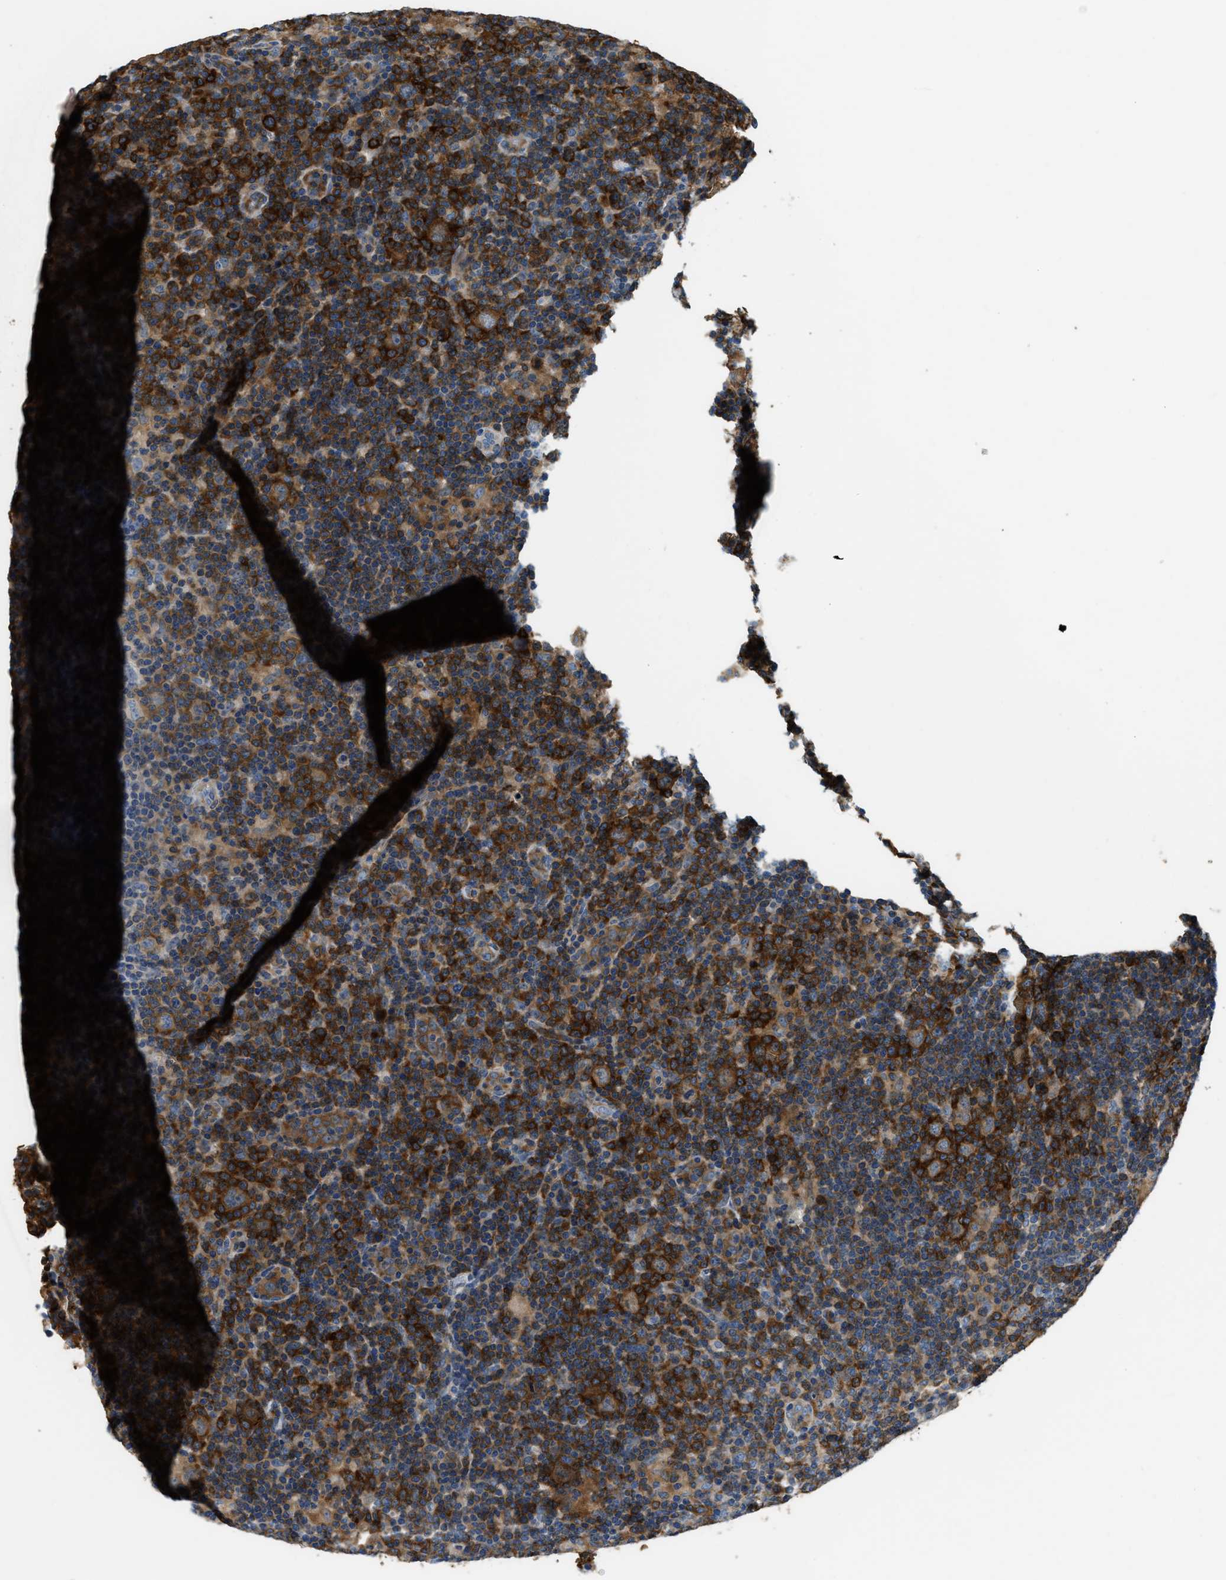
{"staining": {"intensity": "strong", "quantity": "25%-75%", "location": "cytoplasmic/membranous"}, "tissue": "lymphoma", "cell_type": "Tumor cells", "image_type": "cancer", "snomed": [{"axis": "morphology", "description": "Hodgkin's disease, NOS"}, {"axis": "topography", "description": "Lymph node"}], "caption": "About 25%-75% of tumor cells in lymphoma reveal strong cytoplasmic/membranous protein positivity as visualized by brown immunohistochemical staining.", "gene": "PFKP", "patient": {"sex": "female", "age": 57}}